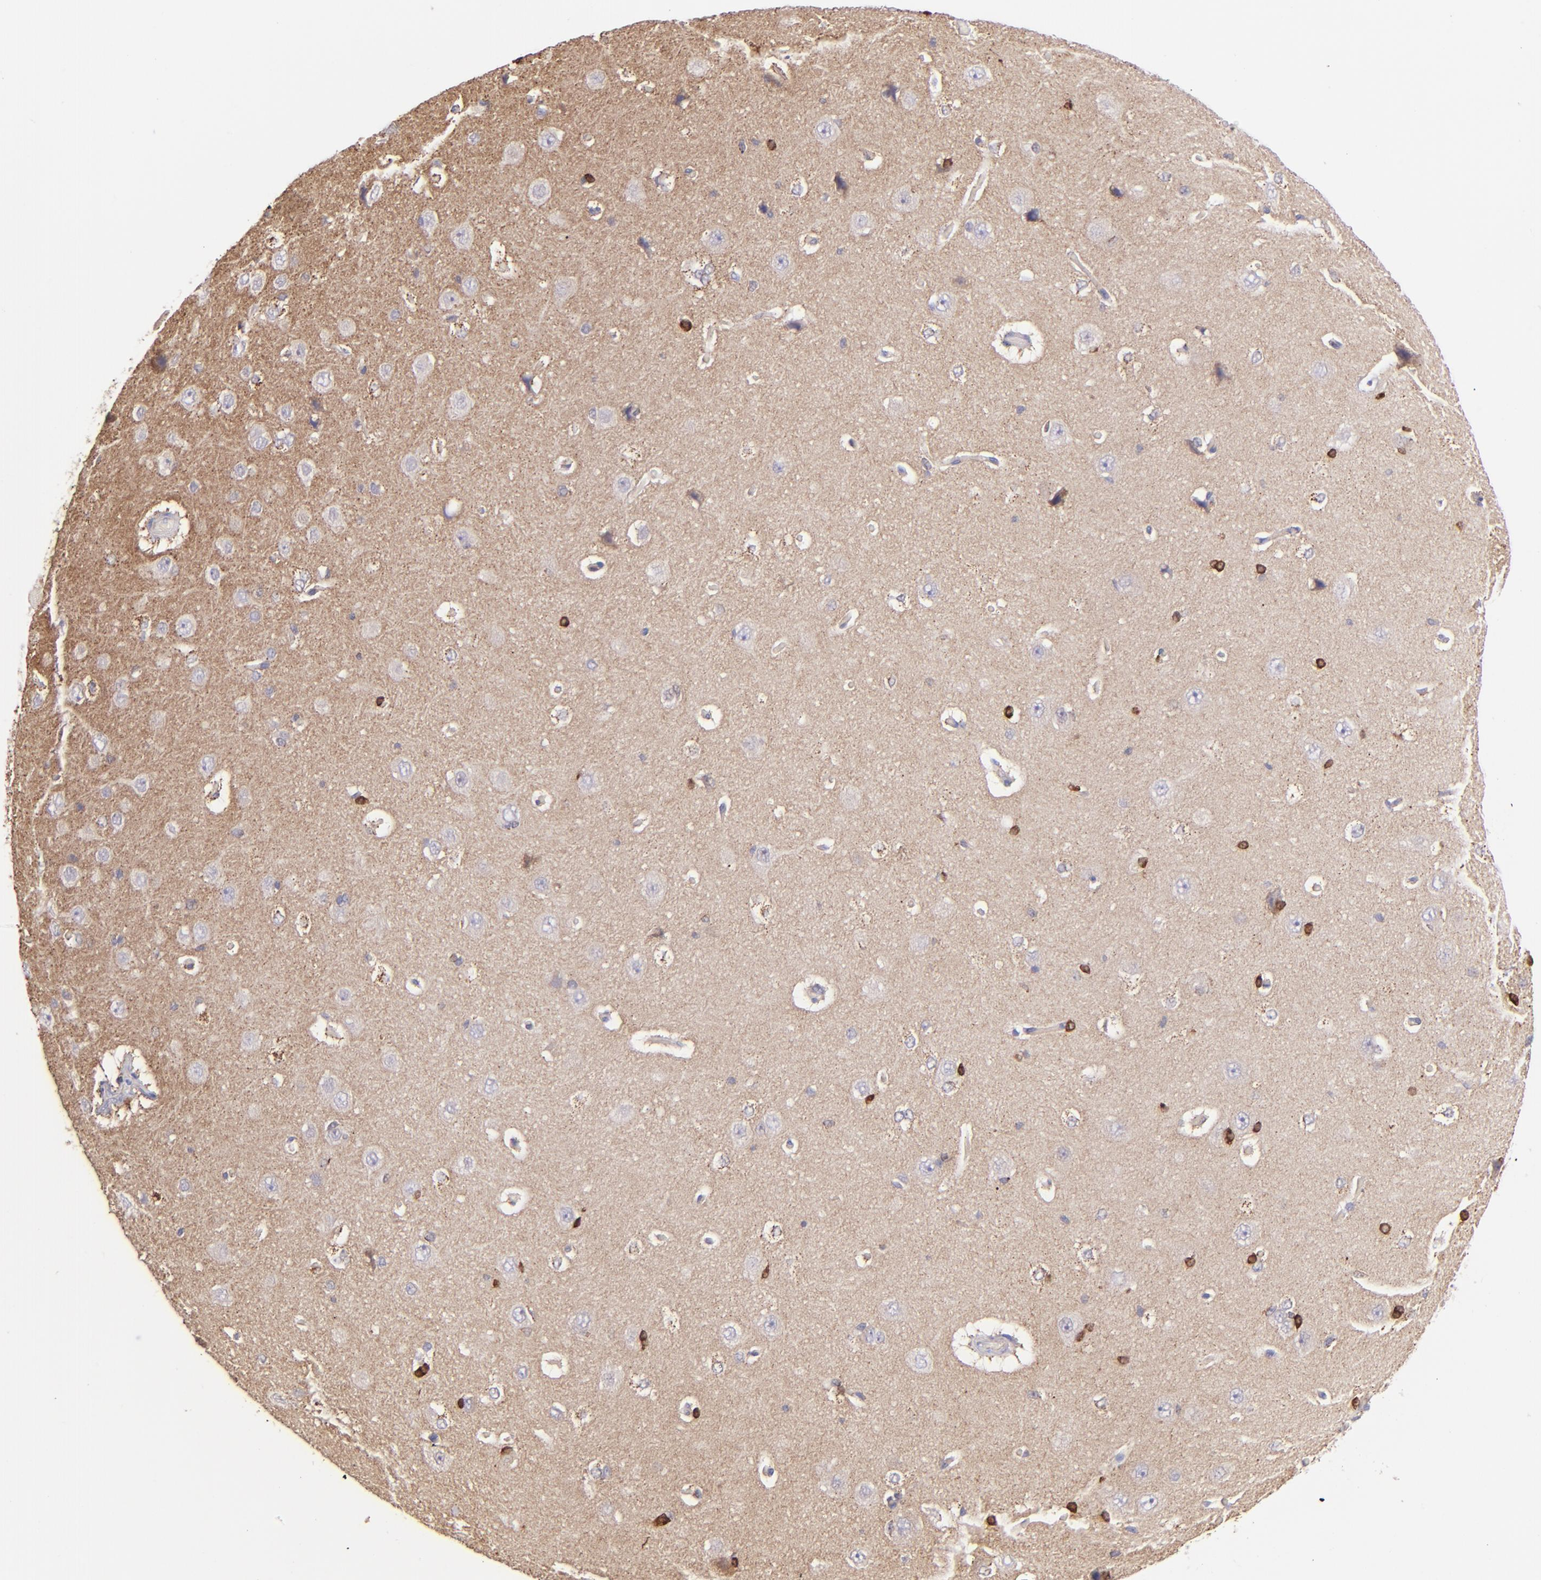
{"staining": {"intensity": "negative", "quantity": "none", "location": "none"}, "tissue": "cerebral cortex", "cell_type": "Endothelial cells", "image_type": "normal", "snomed": [{"axis": "morphology", "description": "Normal tissue, NOS"}, {"axis": "topography", "description": "Cerebral cortex"}], "caption": "Immunohistochemistry photomicrograph of unremarkable cerebral cortex stained for a protein (brown), which exhibits no positivity in endothelial cells. (DAB immunohistochemistry with hematoxylin counter stain).", "gene": "SH2D4A", "patient": {"sex": "female", "age": 45}}